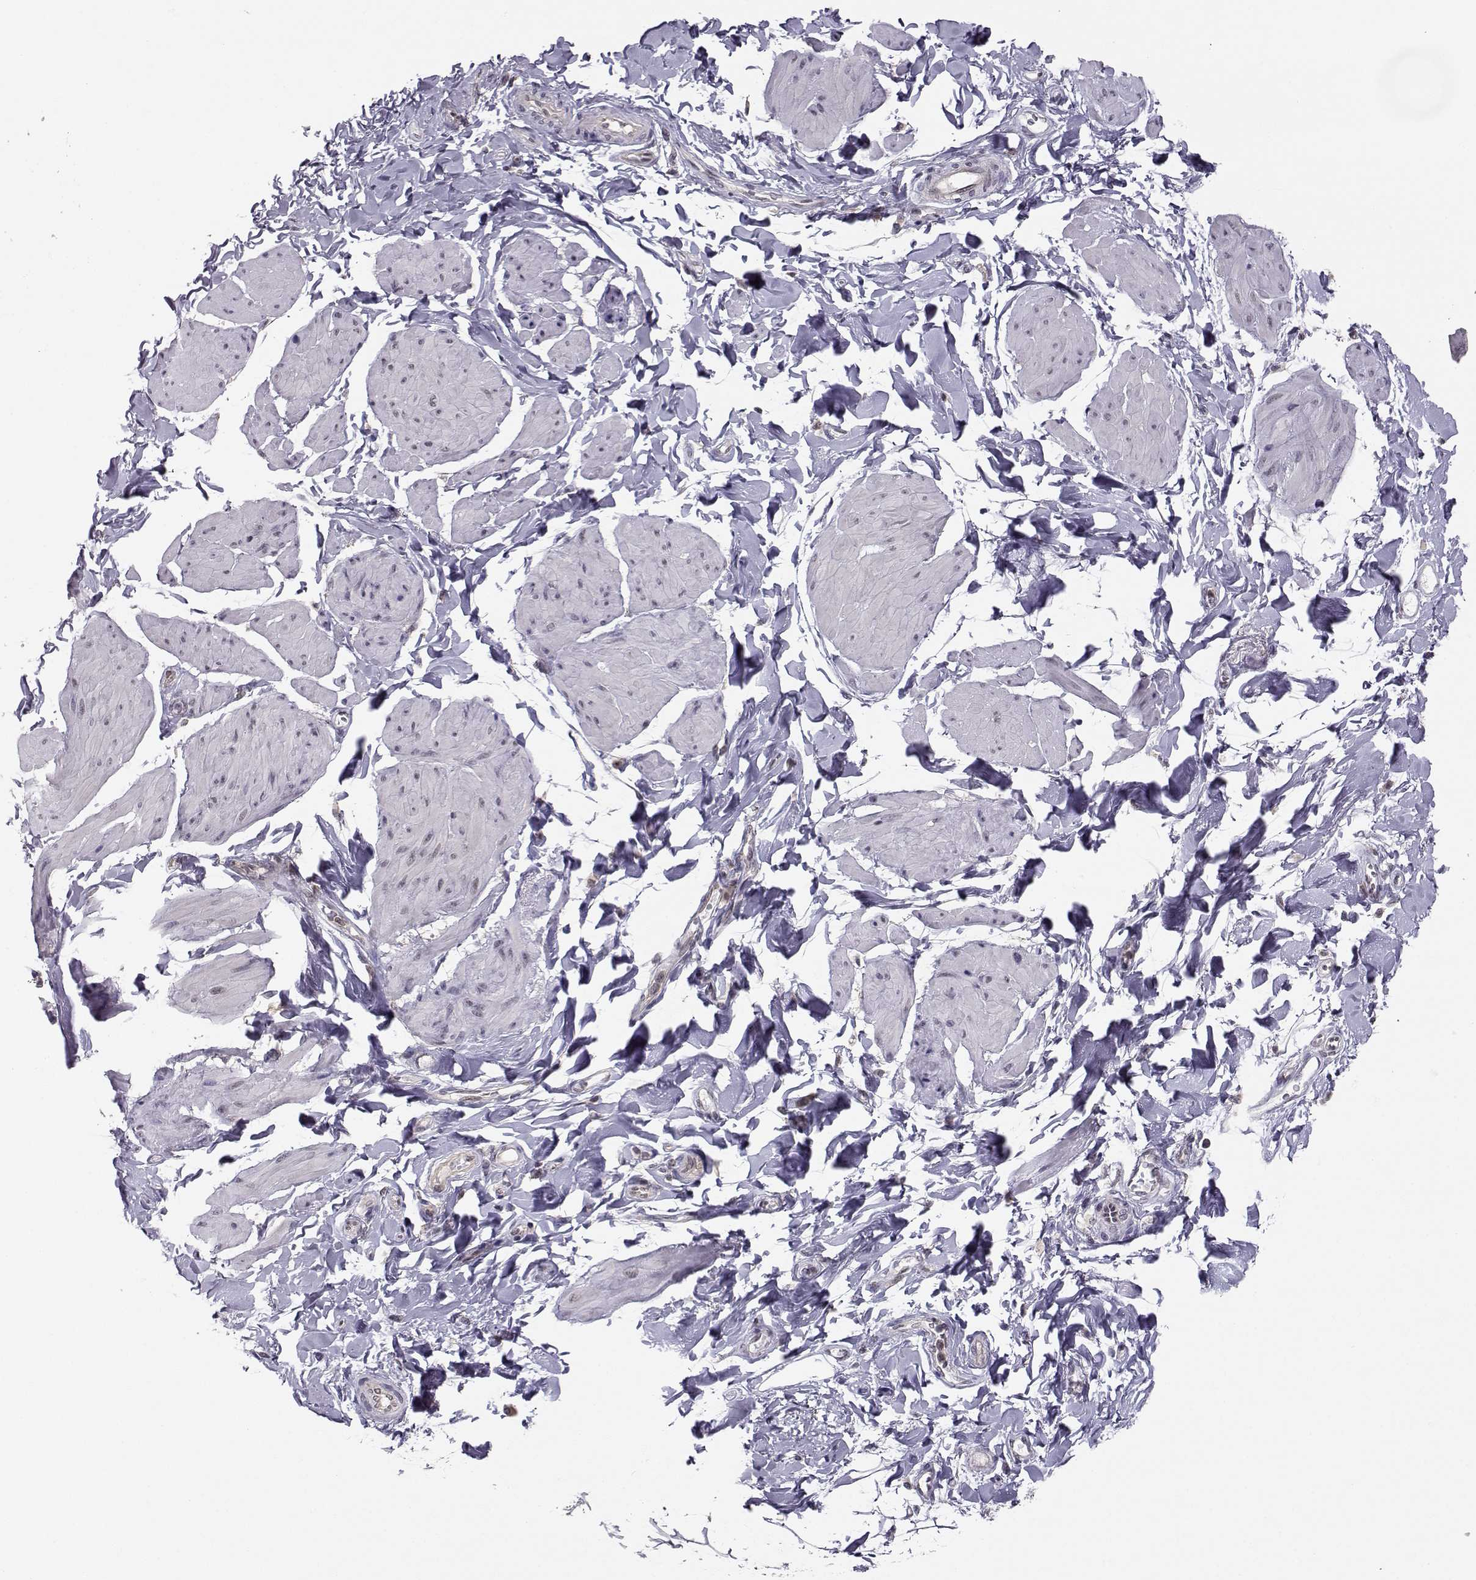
{"staining": {"intensity": "negative", "quantity": "none", "location": "none"}, "tissue": "smooth muscle", "cell_type": "Smooth muscle cells", "image_type": "normal", "snomed": [{"axis": "morphology", "description": "Normal tissue, NOS"}, {"axis": "topography", "description": "Adipose tissue"}, {"axis": "topography", "description": "Smooth muscle"}, {"axis": "topography", "description": "Peripheral nerve tissue"}], "caption": "A high-resolution image shows immunohistochemistry staining of benign smooth muscle, which displays no significant staining in smooth muscle cells.", "gene": "KIF13B", "patient": {"sex": "male", "age": 83}}